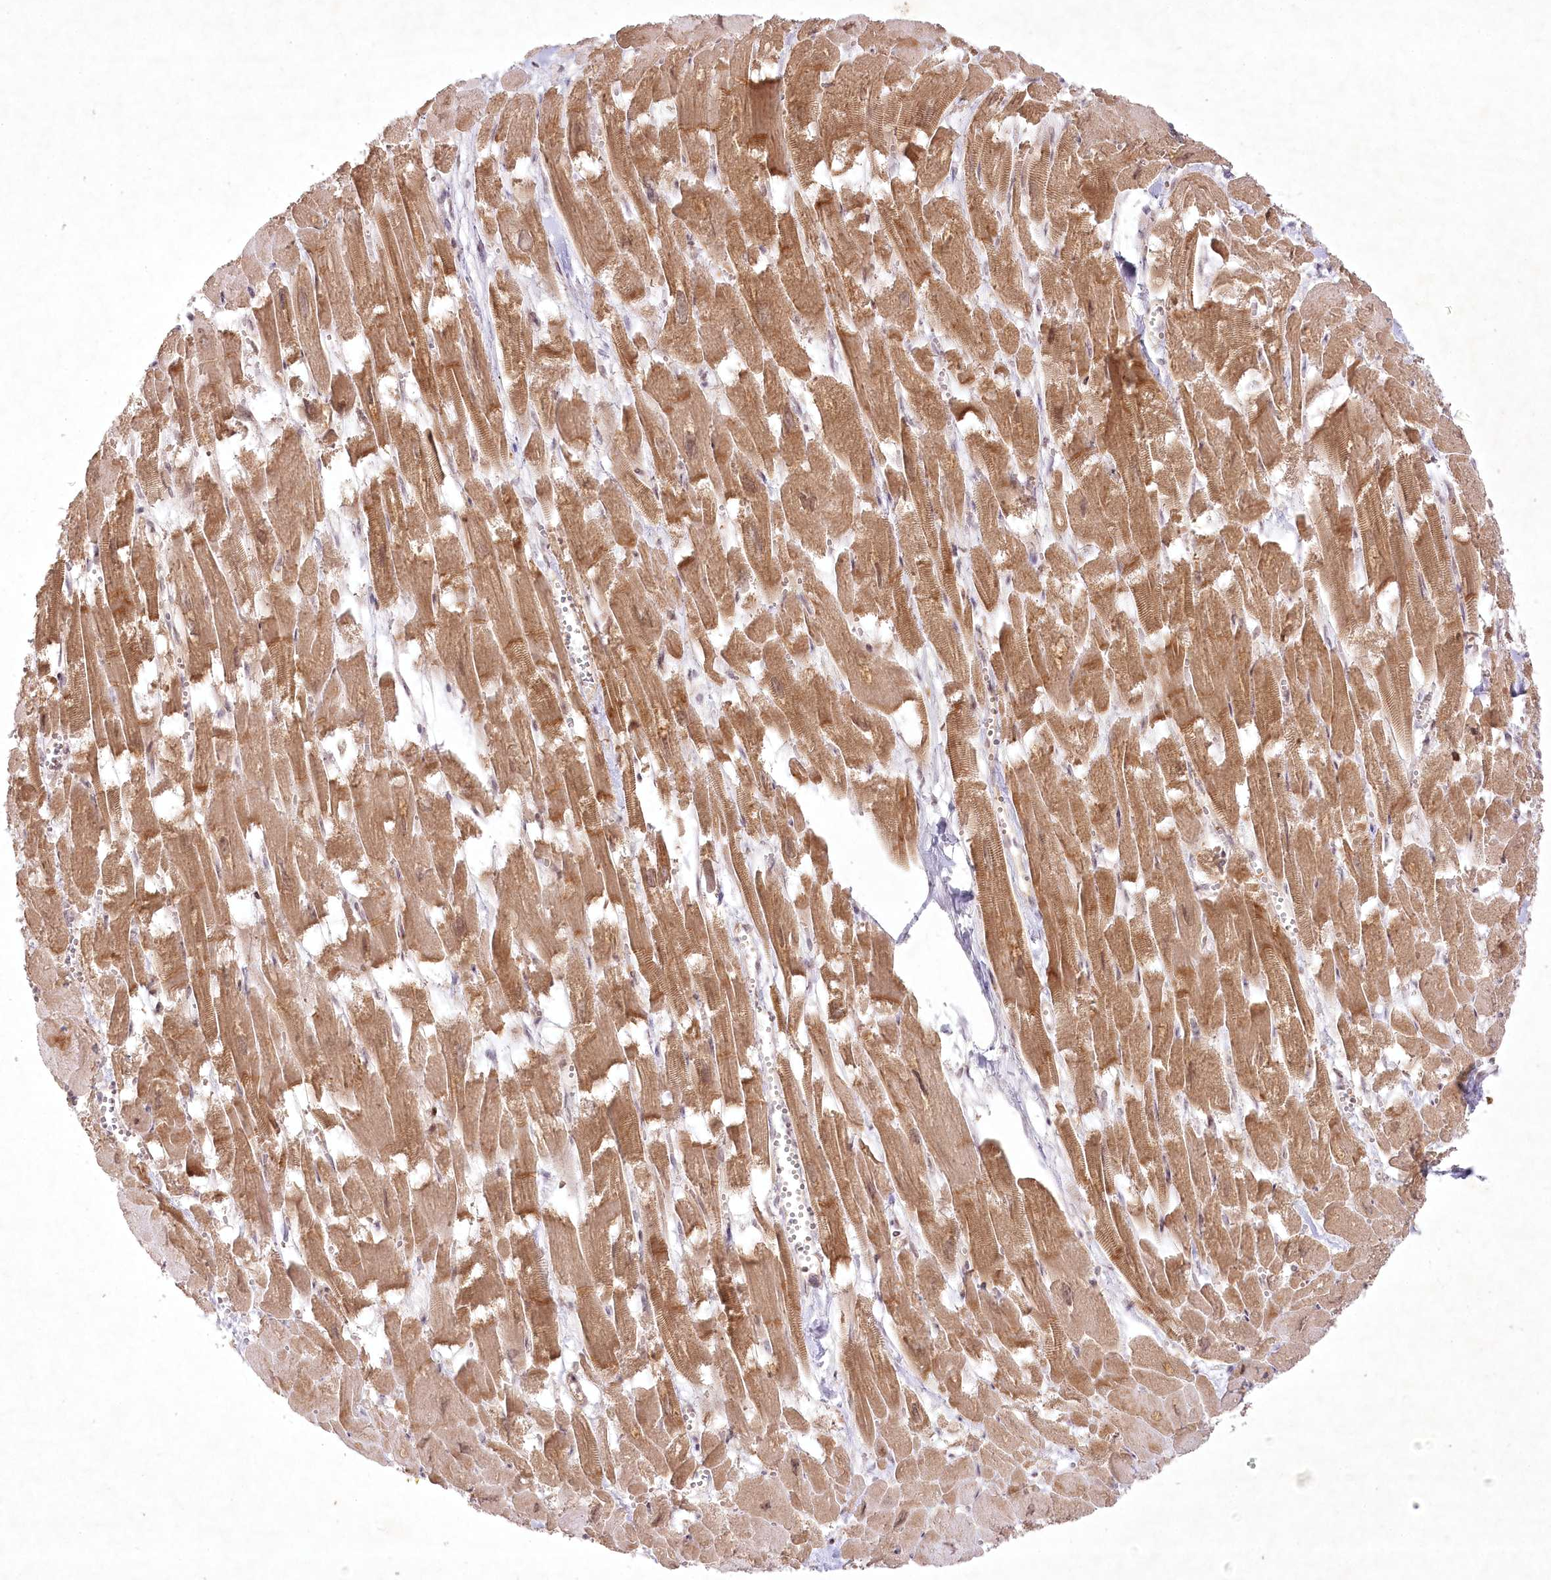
{"staining": {"intensity": "moderate", "quantity": ">75%", "location": "cytoplasmic/membranous"}, "tissue": "heart muscle", "cell_type": "Cardiomyocytes", "image_type": "normal", "snomed": [{"axis": "morphology", "description": "Normal tissue, NOS"}, {"axis": "topography", "description": "Heart"}], "caption": "Heart muscle stained for a protein (brown) exhibits moderate cytoplasmic/membranous positive staining in approximately >75% of cardiomyocytes.", "gene": "SH2D3A", "patient": {"sex": "male", "age": 54}}